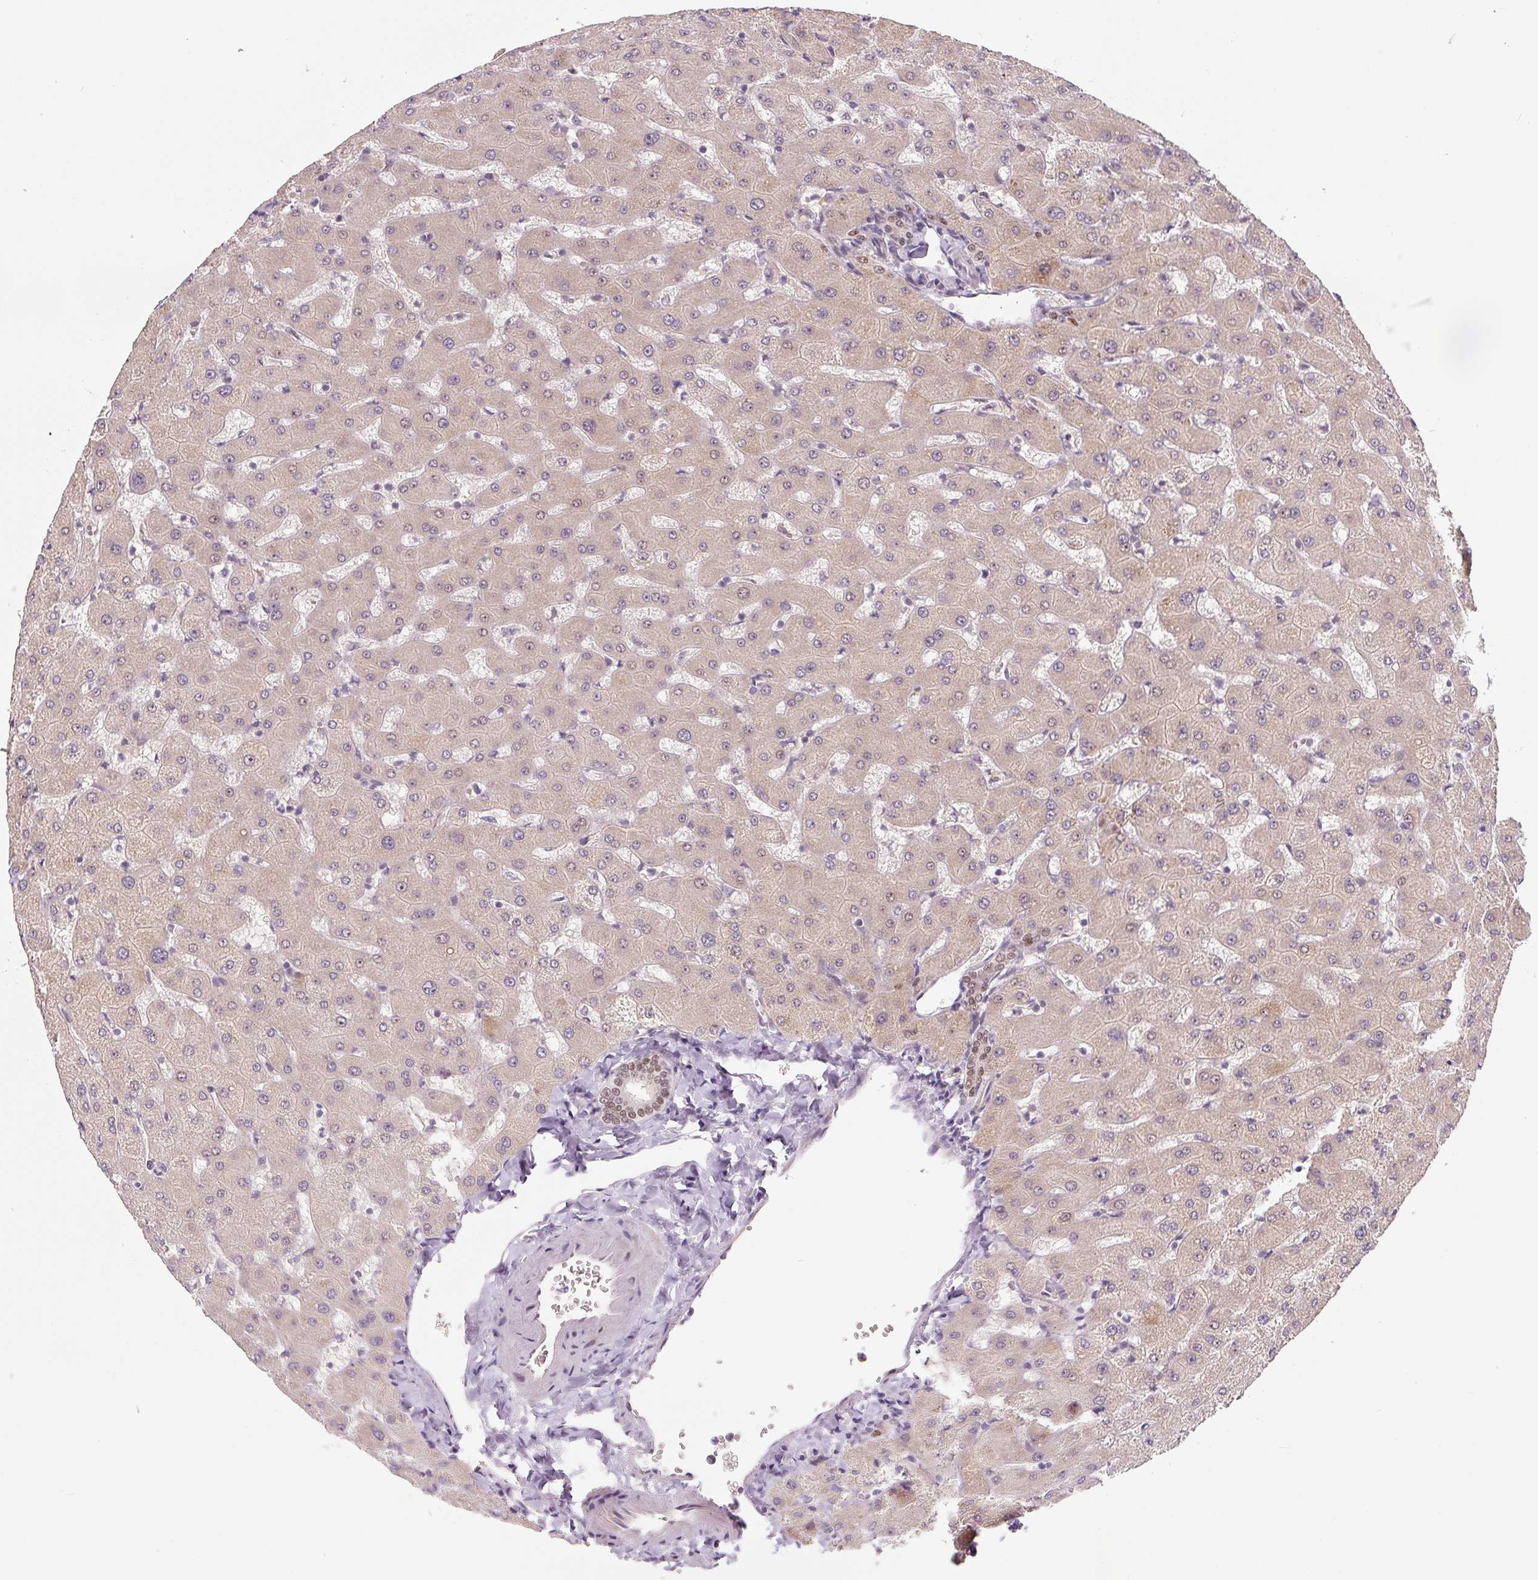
{"staining": {"intensity": "moderate", "quantity": ">75%", "location": "nuclear"}, "tissue": "liver", "cell_type": "Cholangiocytes", "image_type": "normal", "snomed": [{"axis": "morphology", "description": "Normal tissue, NOS"}, {"axis": "topography", "description": "Liver"}], "caption": "Immunohistochemical staining of benign human liver exhibits medium levels of moderate nuclear expression in approximately >75% of cholangiocytes. (Stains: DAB (3,3'-diaminobenzidine) in brown, nuclei in blue, Microscopy: brightfield microscopy at high magnification).", "gene": "PWWP3B", "patient": {"sex": "female", "age": 63}}